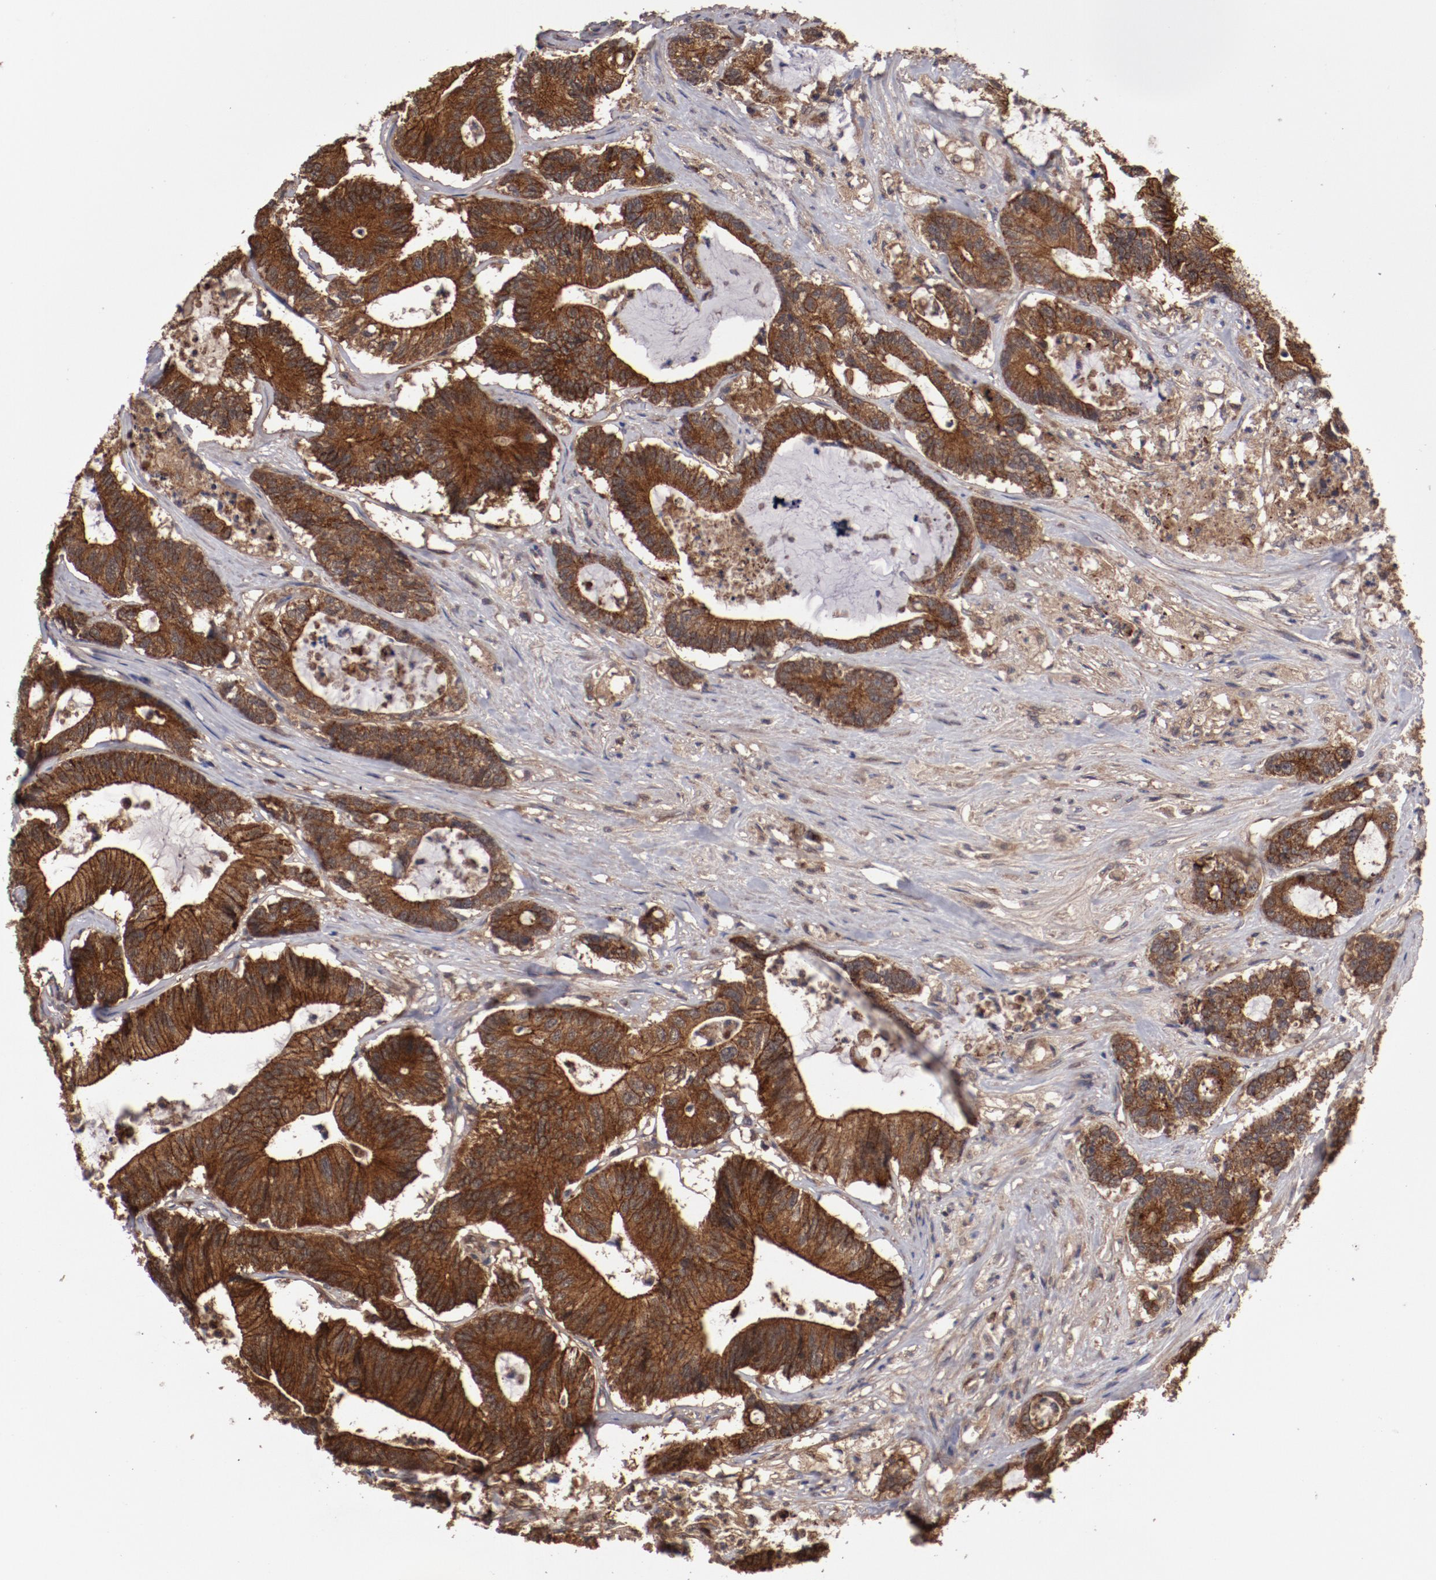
{"staining": {"intensity": "strong", "quantity": ">75%", "location": "cytoplasmic/membranous"}, "tissue": "colorectal cancer", "cell_type": "Tumor cells", "image_type": "cancer", "snomed": [{"axis": "morphology", "description": "Adenocarcinoma, NOS"}, {"axis": "topography", "description": "Colon"}], "caption": "Immunohistochemistry (IHC) histopathology image of colorectal adenocarcinoma stained for a protein (brown), which demonstrates high levels of strong cytoplasmic/membranous expression in about >75% of tumor cells.", "gene": "RPS6KA6", "patient": {"sex": "female", "age": 84}}